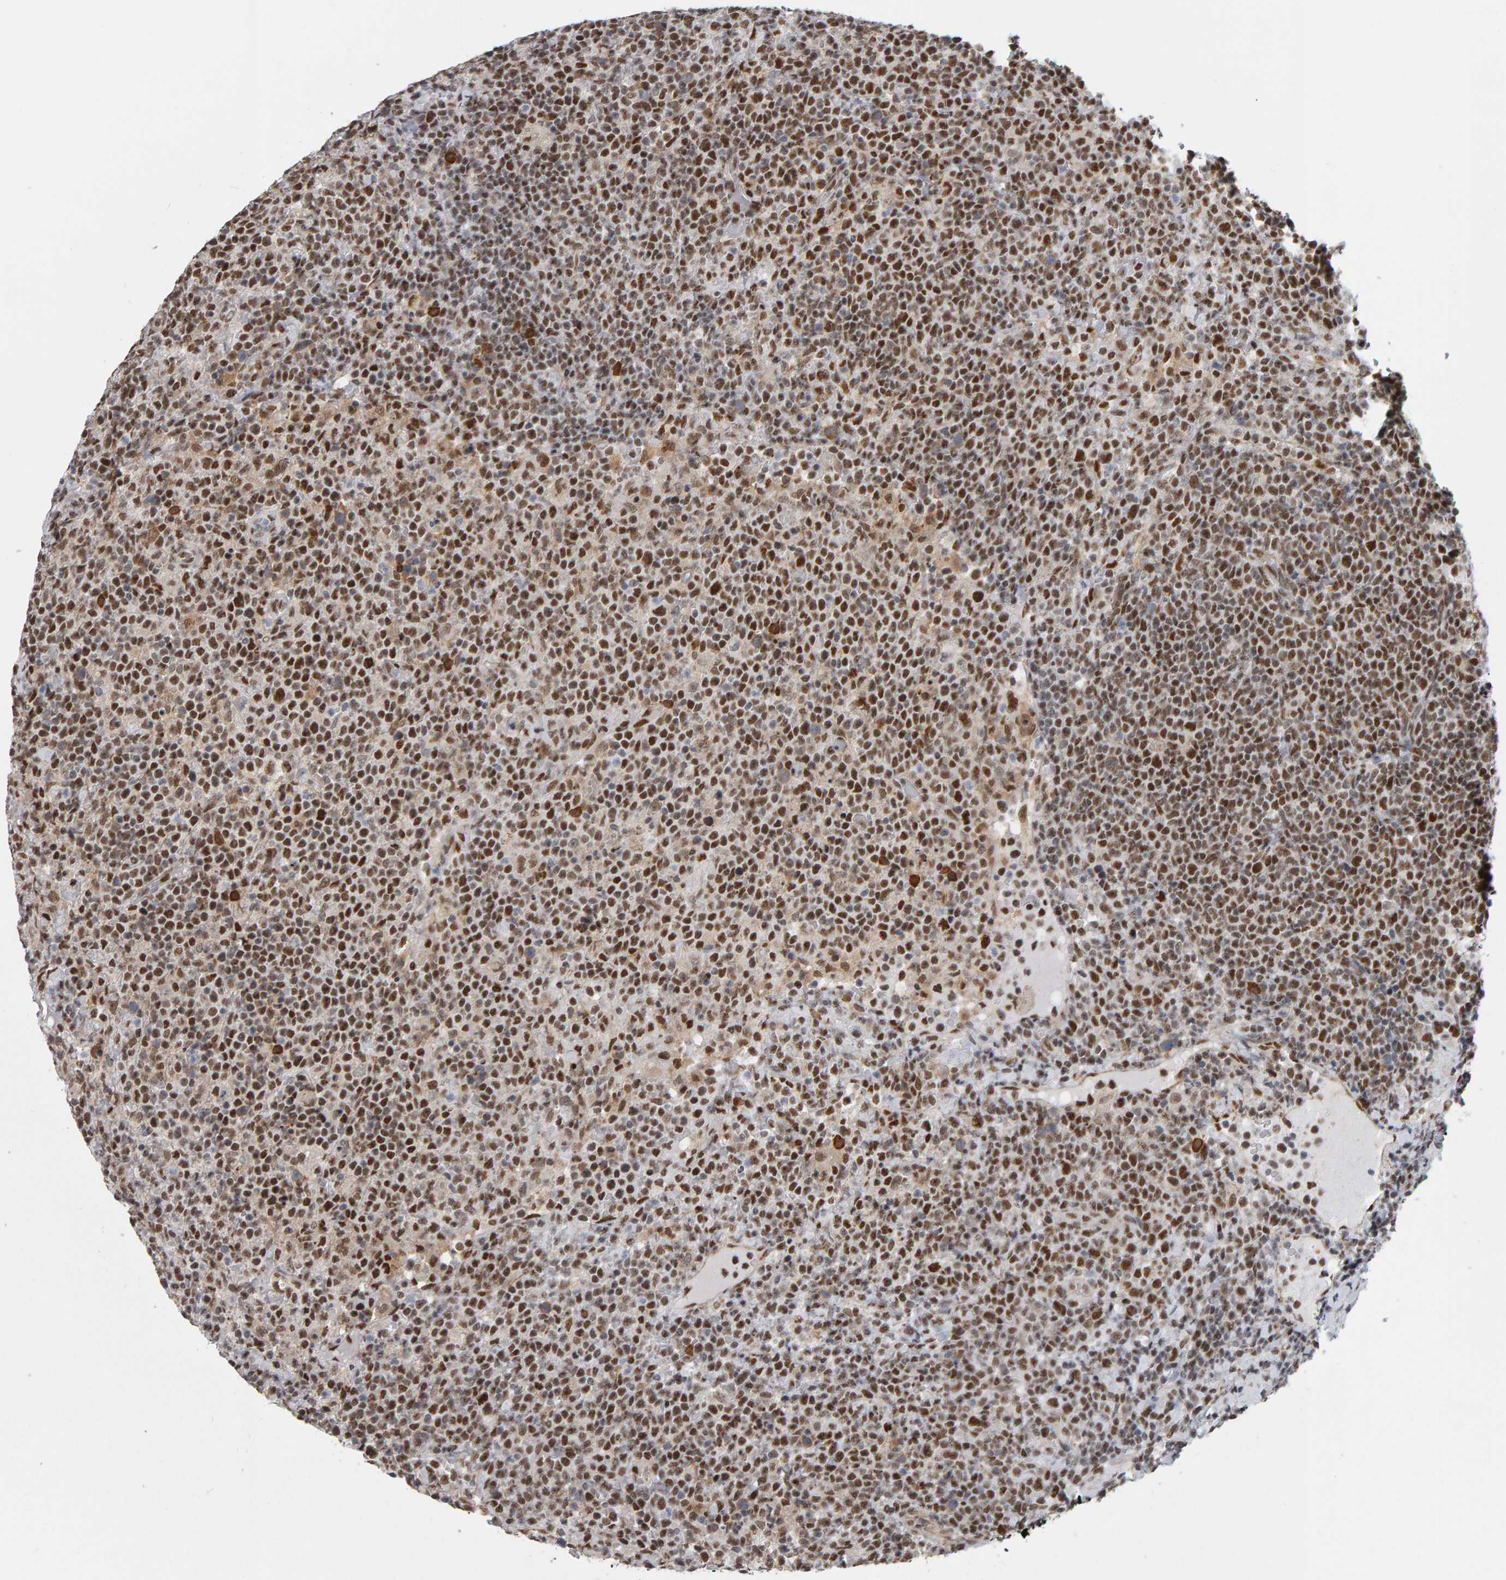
{"staining": {"intensity": "moderate", "quantity": ">75%", "location": "nuclear"}, "tissue": "lymphoma", "cell_type": "Tumor cells", "image_type": "cancer", "snomed": [{"axis": "morphology", "description": "Malignant lymphoma, non-Hodgkin's type, High grade"}, {"axis": "topography", "description": "Lymph node"}], "caption": "Tumor cells show moderate nuclear positivity in approximately >75% of cells in malignant lymphoma, non-Hodgkin's type (high-grade).", "gene": "ATF7IP", "patient": {"sex": "male", "age": 61}}